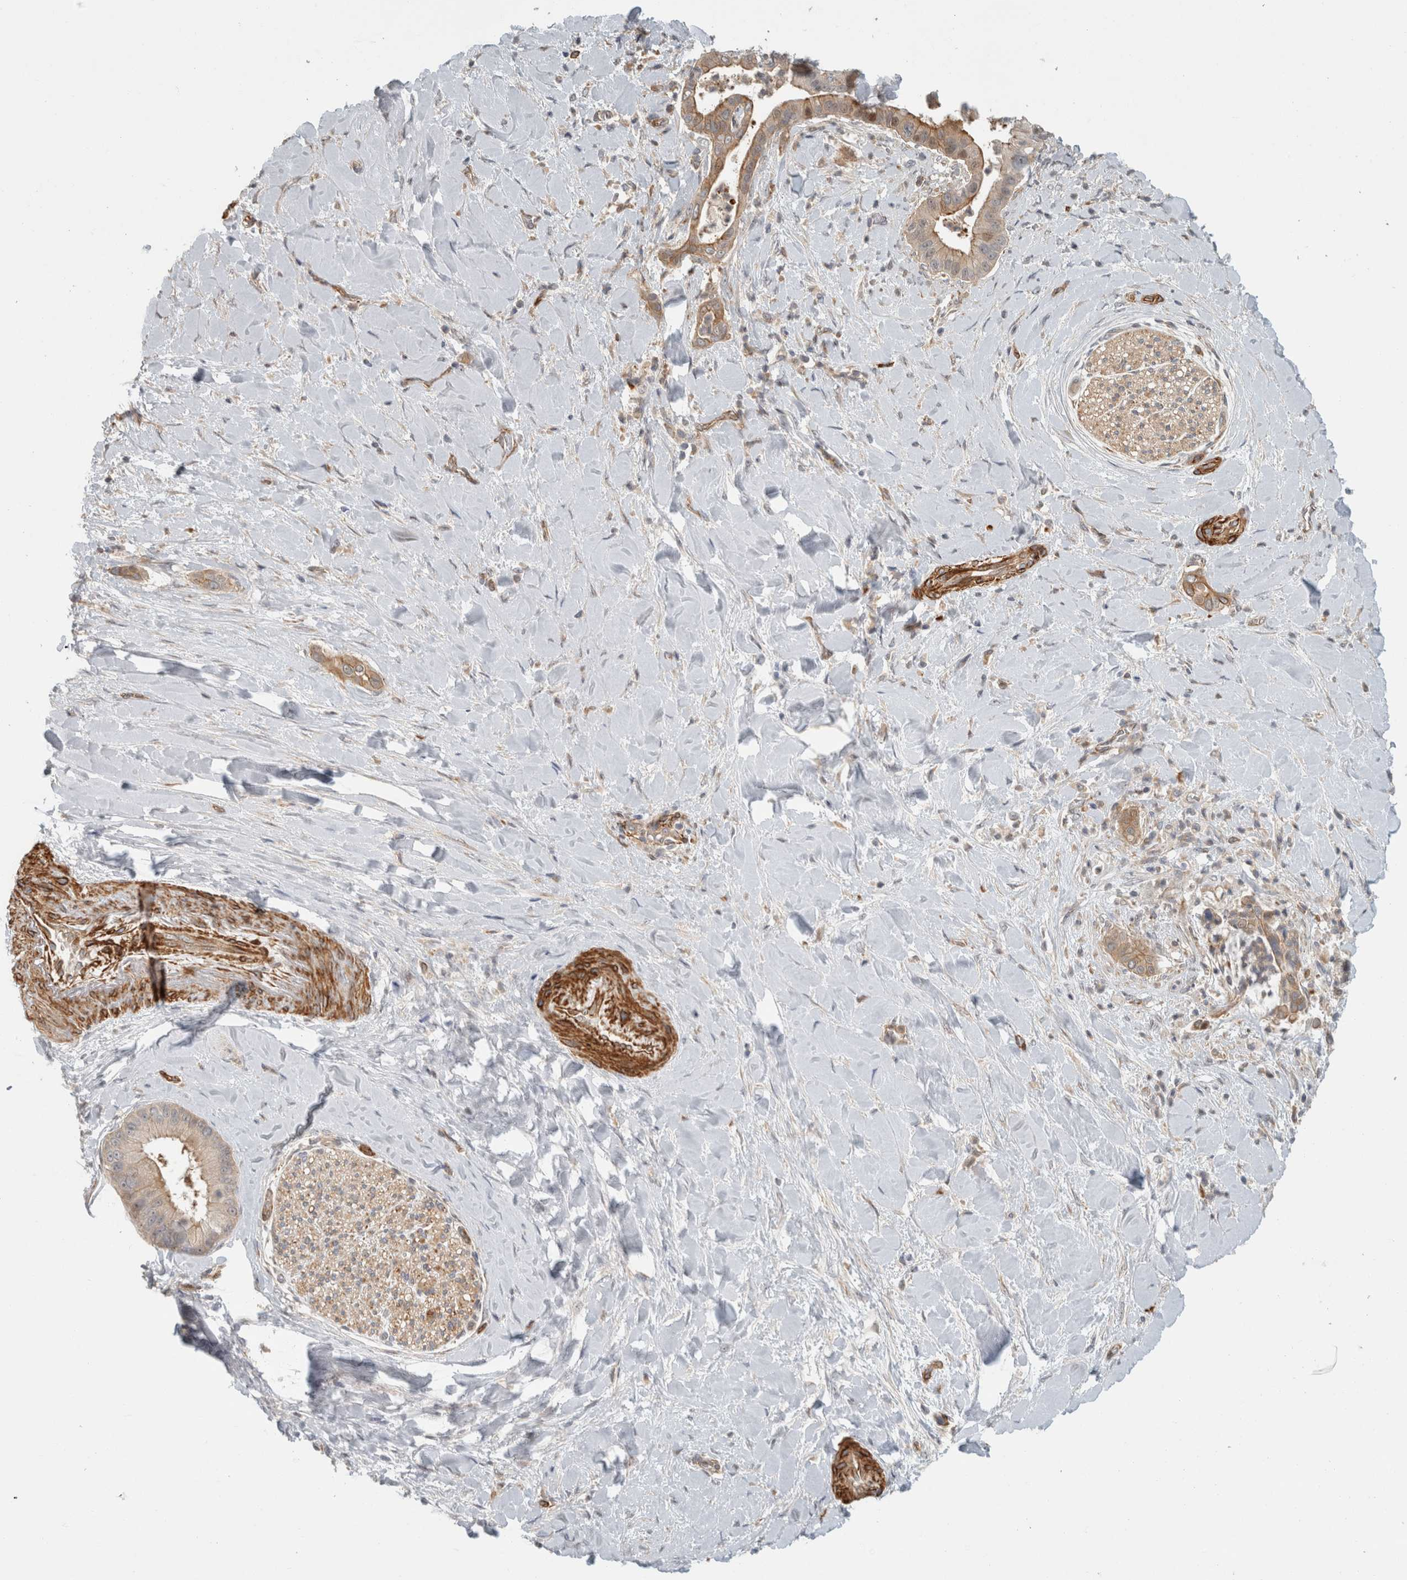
{"staining": {"intensity": "moderate", "quantity": ">75%", "location": "cytoplasmic/membranous"}, "tissue": "liver cancer", "cell_type": "Tumor cells", "image_type": "cancer", "snomed": [{"axis": "morphology", "description": "Cholangiocarcinoma"}, {"axis": "topography", "description": "Liver"}], "caption": "An image of cholangiocarcinoma (liver) stained for a protein exhibits moderate cytoplasmic/membranous brown staining in tumor cells.", "gene": "SIPA1L2", "patient": {"sex": "female", "age": 54}}